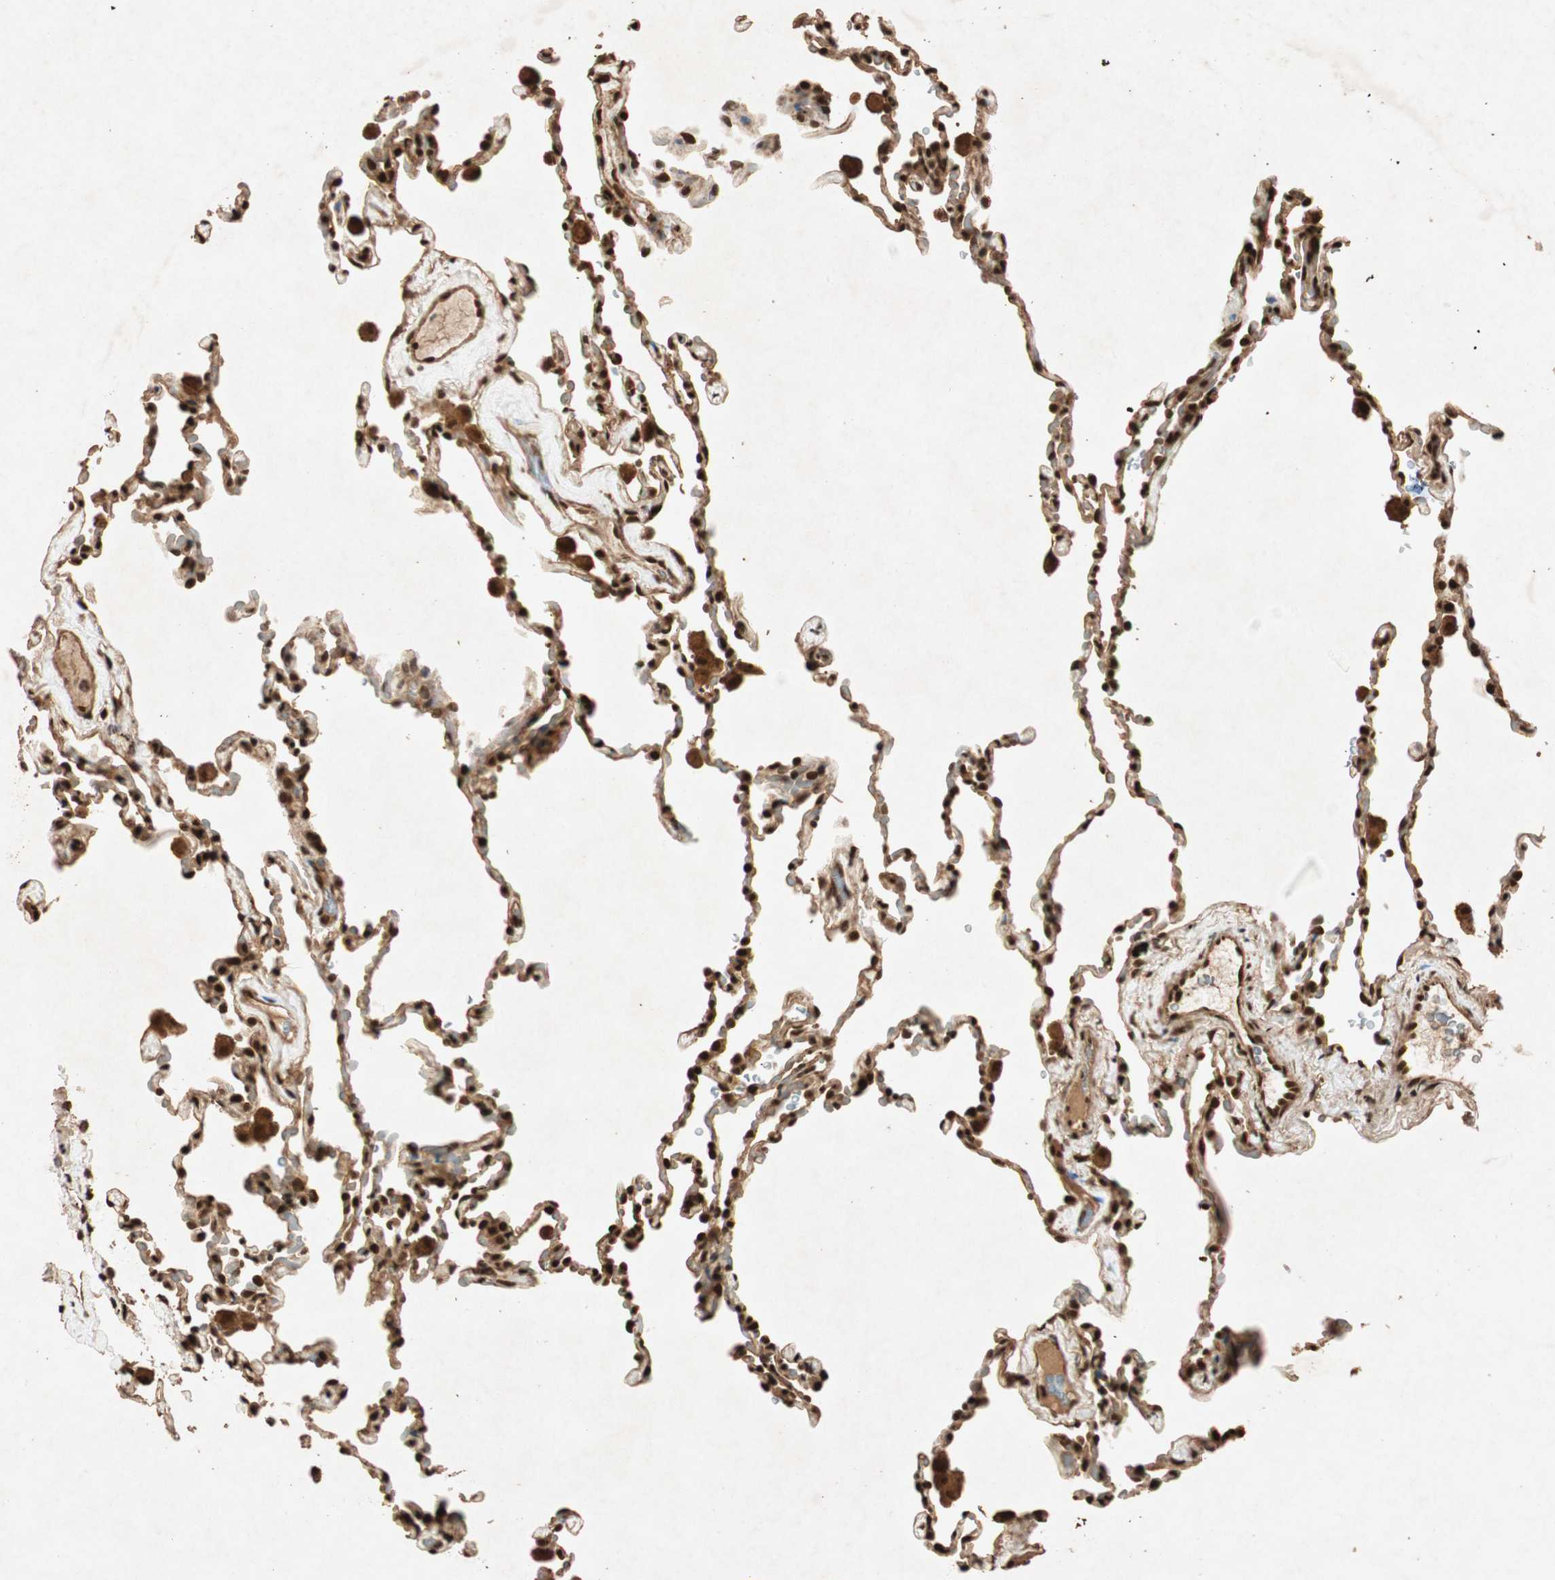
{"staining": {"intensity": "moderate", "quantity": "25%-75%", "location": "nuclear"}, "tissue": "lung", "cell_type": "Alveolar cells", "image_type": "normal", "snomed": [{"axis": "morphology", "description": "Normal tissue, NOS"}, {"axis": "morphology", "description": "Soft tissue tumor metastatic"}, {"axis": "topography", "description": "Lung"}], "caption": "A micrograph of lung stained for a protein shows moderate nuclear brown staining in alveolar cells. Using DAB (brown) and hematoxylin (blue) stains, captured at high magnification using brightfield microscopy.", "gene": "ALKBH5", "patient": {"sex": "male", "age": 59}}